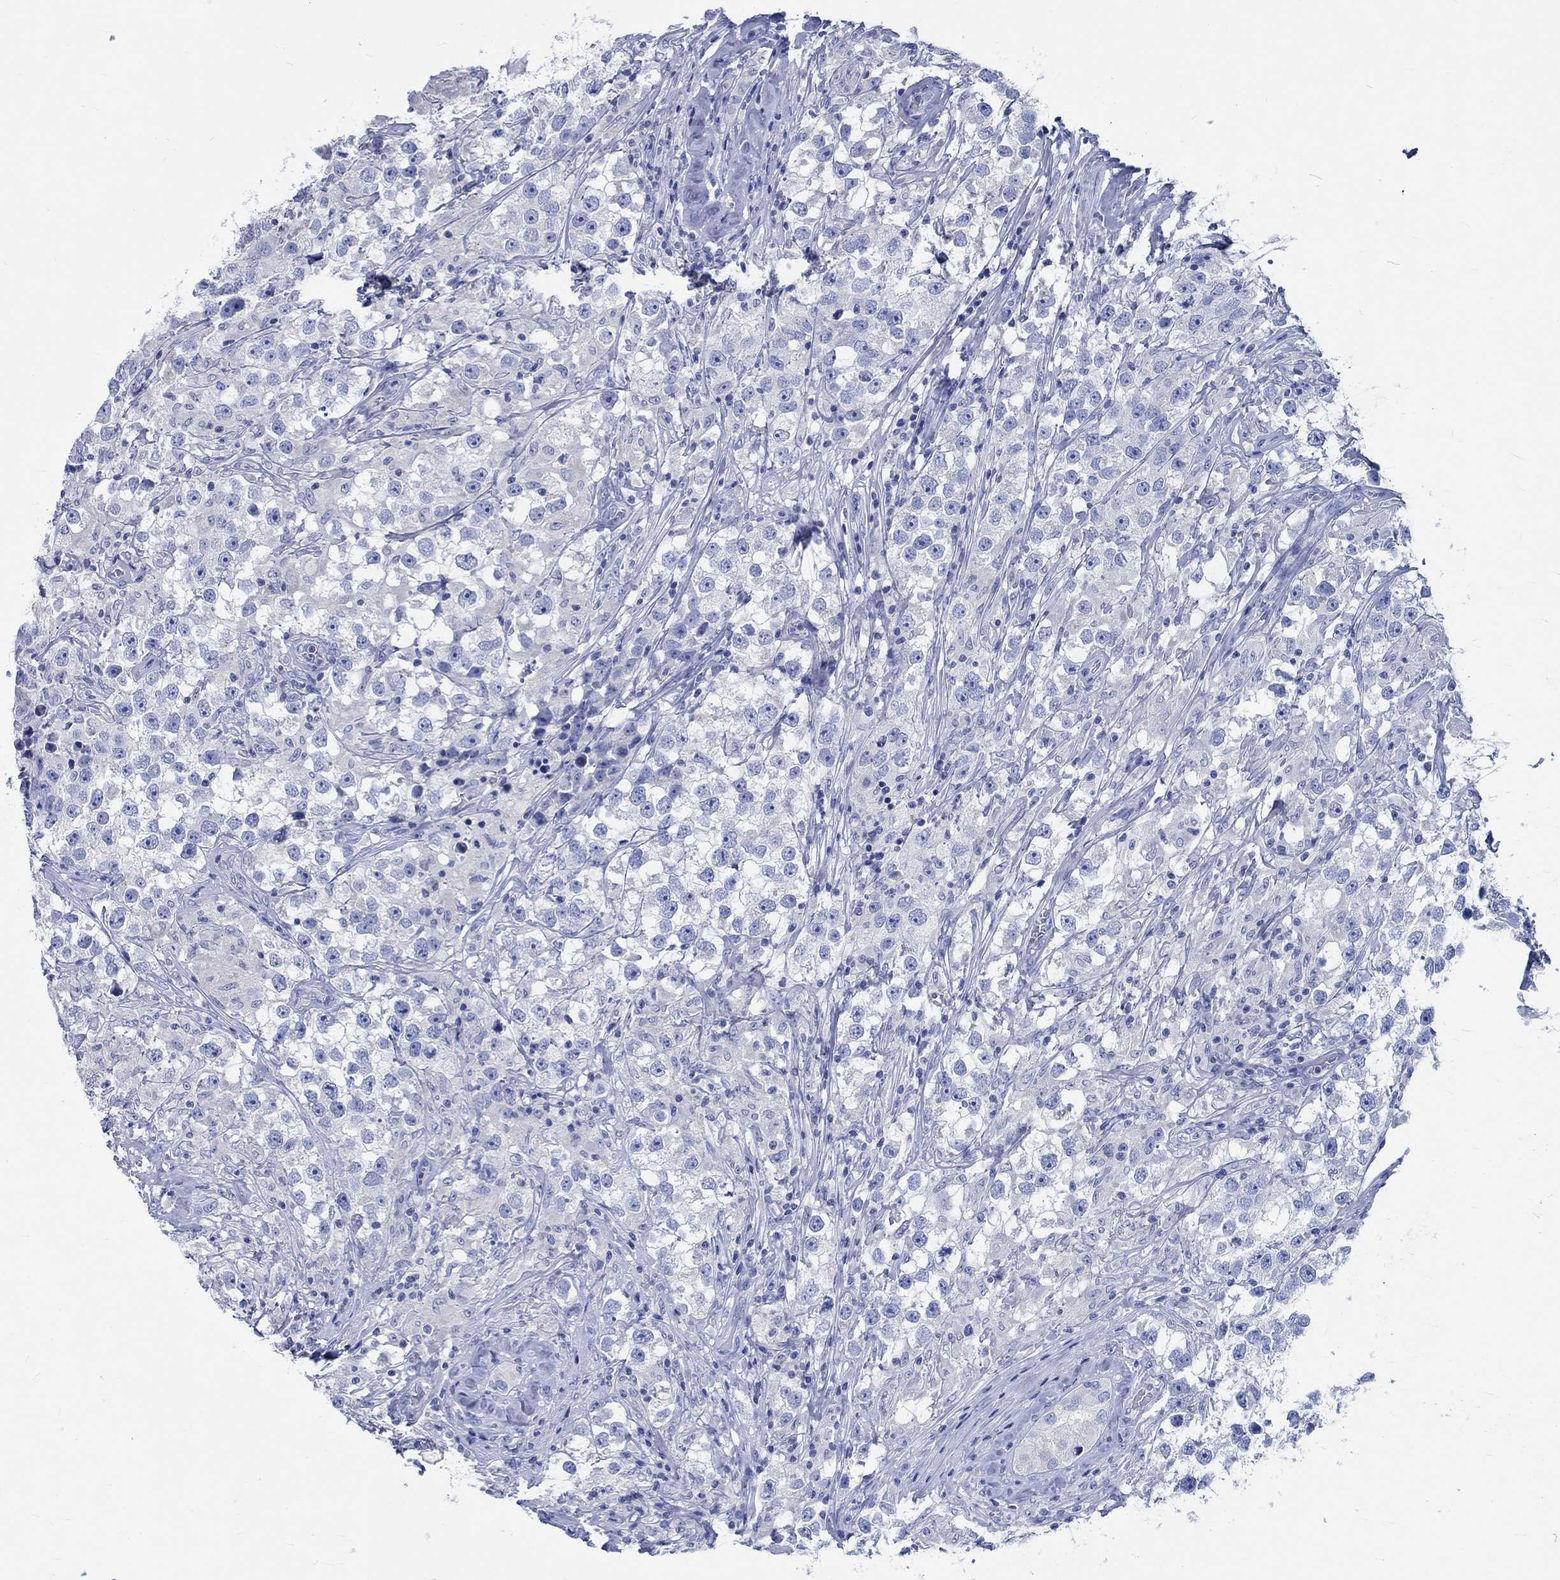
{"staining": {"intensity": "negative", "quantity": "none", "location": "none"}, "tissue": "testis cancer", "cell_type": "Tumor cells", "image_type": "cancer", "snomed": [{"axis": "morphology", "description": "Seminoma, NOS"}, {"axis": "topography", "description": "Testis"}], "caption": "Human seminoma (testis) stained for a protein using immunohistochemistry (IHC) demonstrates no expression in tumor cells.", "gene": "PTPRN2", "patient": {"sex": "male", "age": 46}}